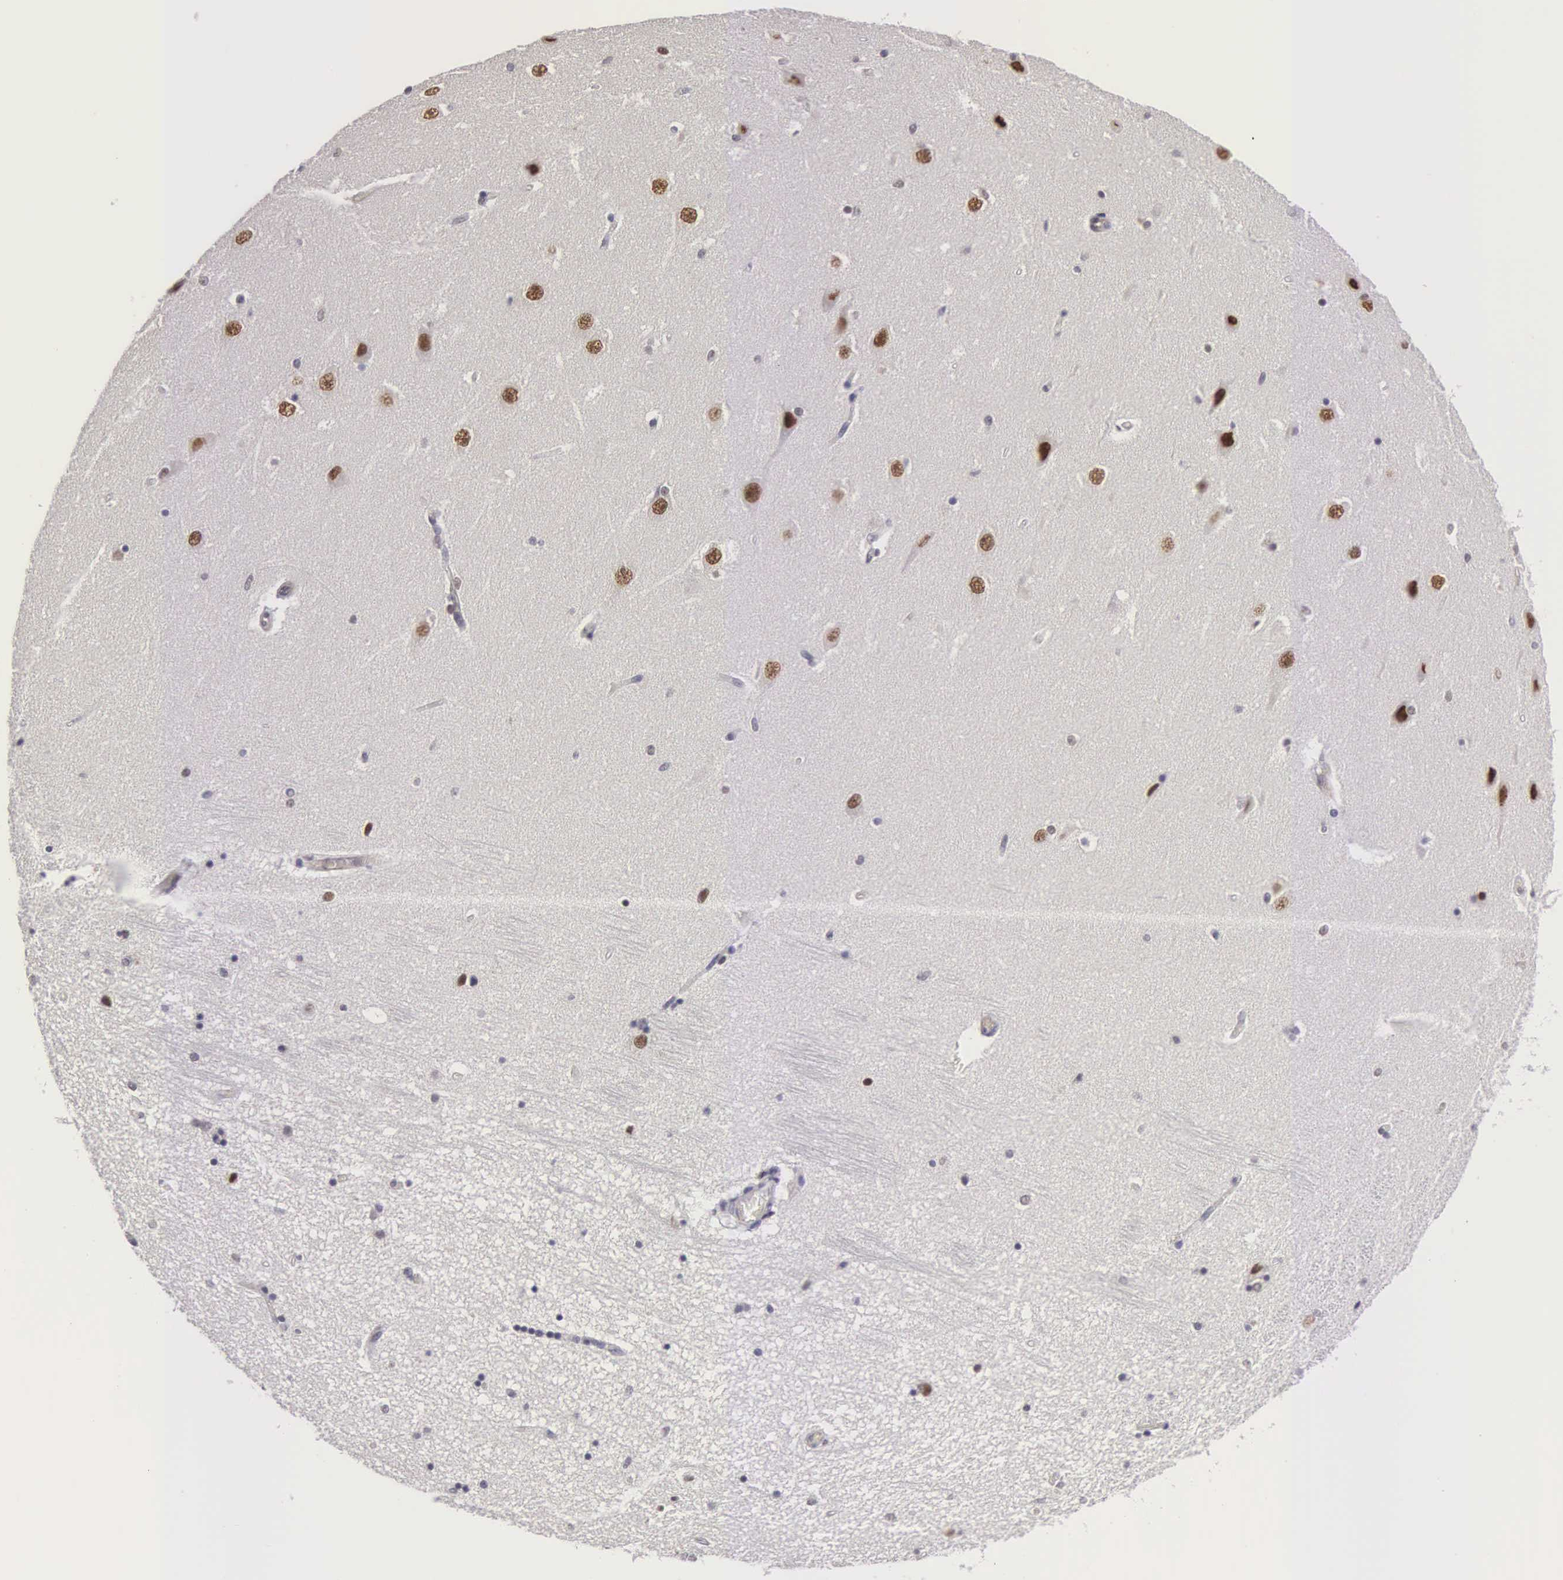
{"staining": {"intensity": "moderate", "quantity": "<25%", "location": "nuclear"}, "tissue": "hippocampus", "cell_type": "Glial cells", "image_type": "normal", "snomed": [{"axis": "morphology", "description": "Normal tissue, NOS"}, {"axis": "topography", "description": "Hippocampus"}], "caption": "IHC histopathology image of benign hippocampus: hippocampus stained using IHC reveals low levels of moderate protein expression localized specifically in the nuclear of glial cells, appearing as a nuclear brown color.", "gene": "MORC2", "patient": {"sex": "female", "age": 54}}